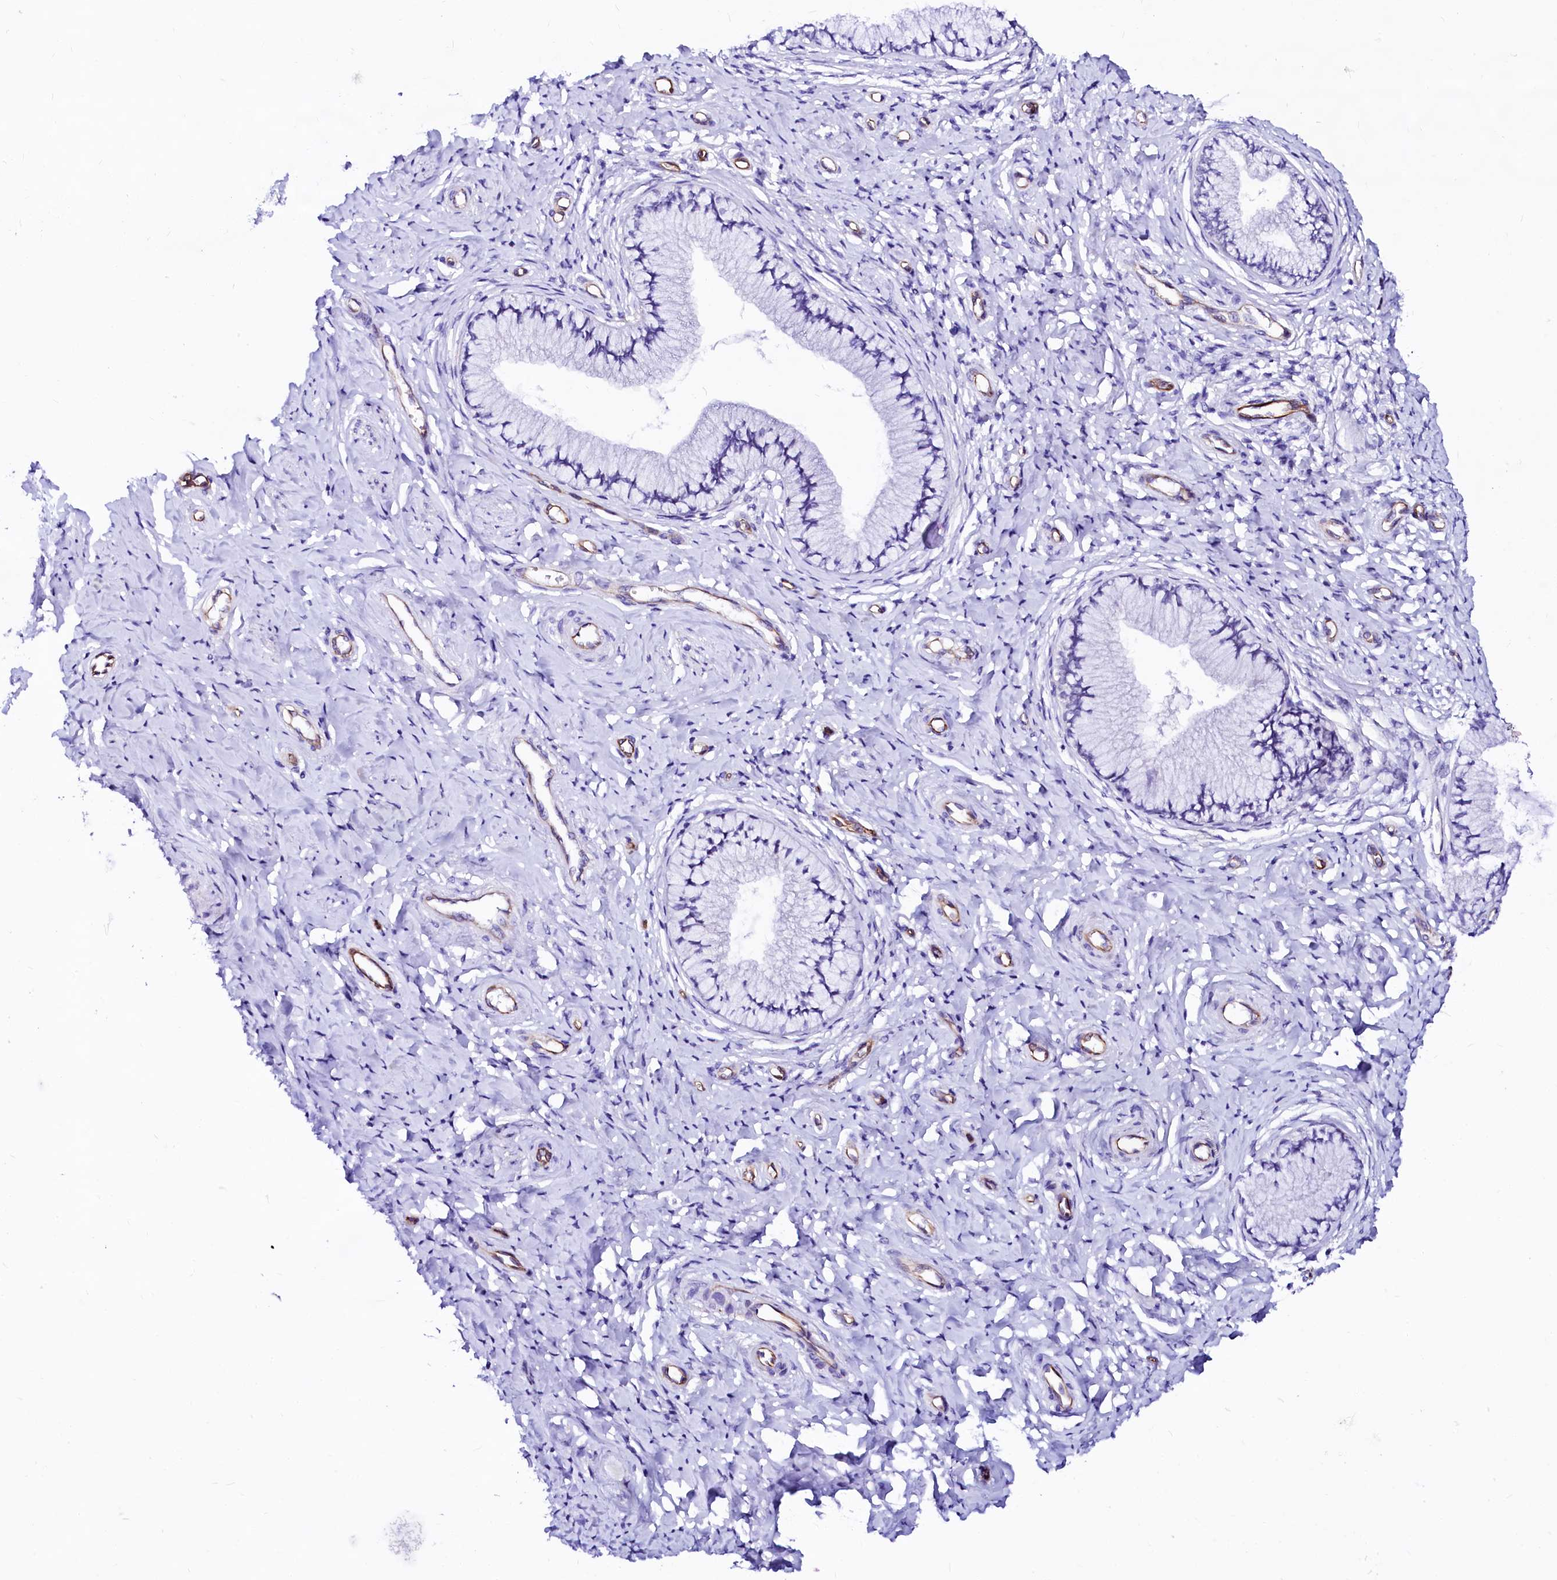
{"staining": {"intensity": "negative", "quantity": "none", "location": "none"}, "tissue": "cervix", "cell_type": "Glandular cells", "image_type": "normal", "snomed": [{"axis": "morphology", "description": "Normal tissue, NOS"}, {"axis": "topography", "description": "Cervix"}], "caption": "This is an immunohistochemistry histopathology image of unremarkable cervix. There is no expression in glandular cells.", "gene": "SFR1", "patient": {"sex": "female", "age": 36}}